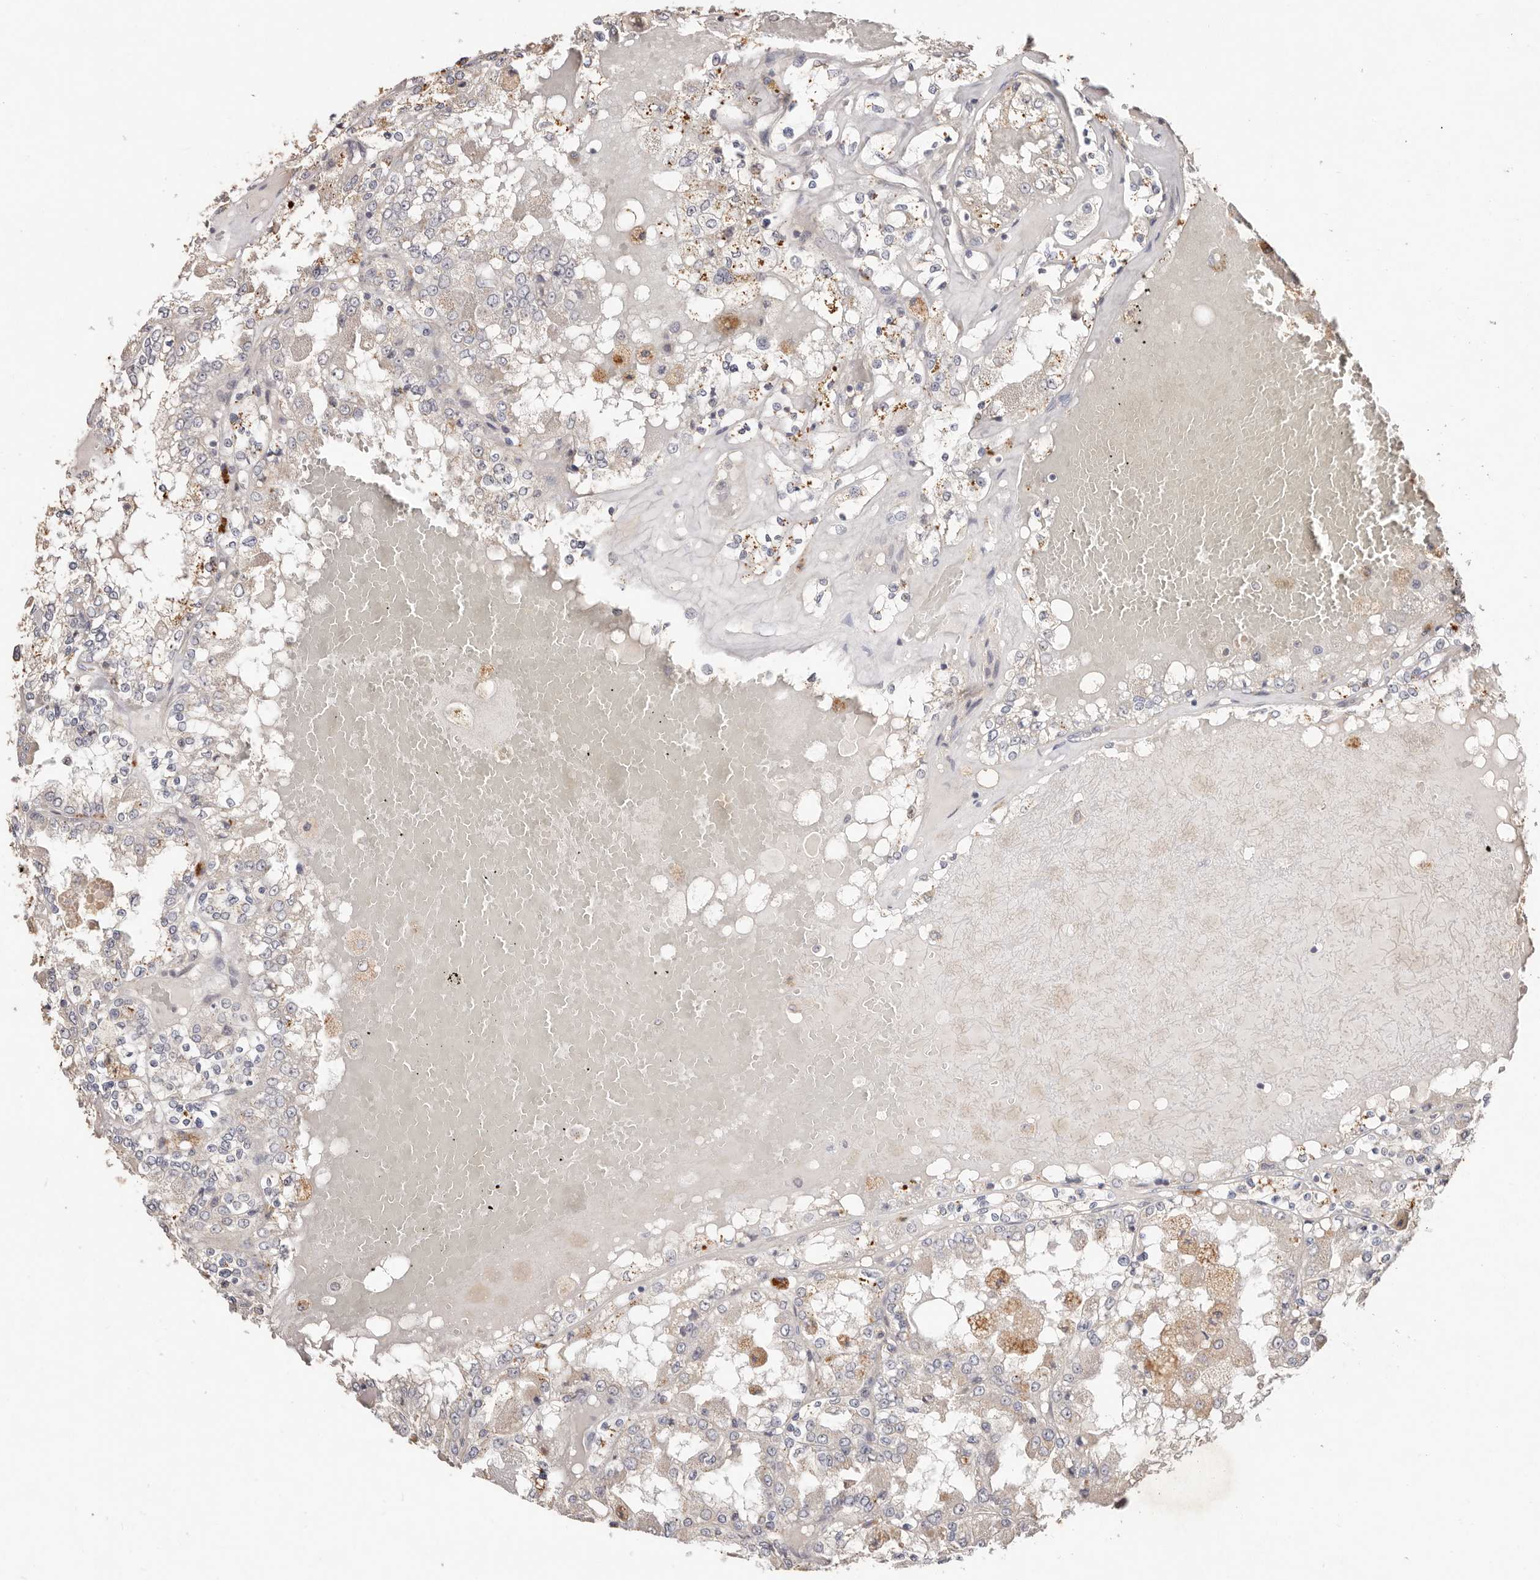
{"staining": {"intensity": "negative", "quantity": "none", "location": "none"}, "tissue": "renal cancer", "cell_type": "Tumor cells", "image_type": "cancer", "snomed": [{"axis": "morphology", "description": "Adenocarcinoma, NOS"}, {"axis": "topography", "description": "Kidney"}], "caption": "This is an immunohistochemistry (IHC) photomicrograph of human renal cancer (adenocarcinoma). There is no positivity in tumor cells.", "gene": "THBS3", "patient": {"sex": "female", "age": 56}}